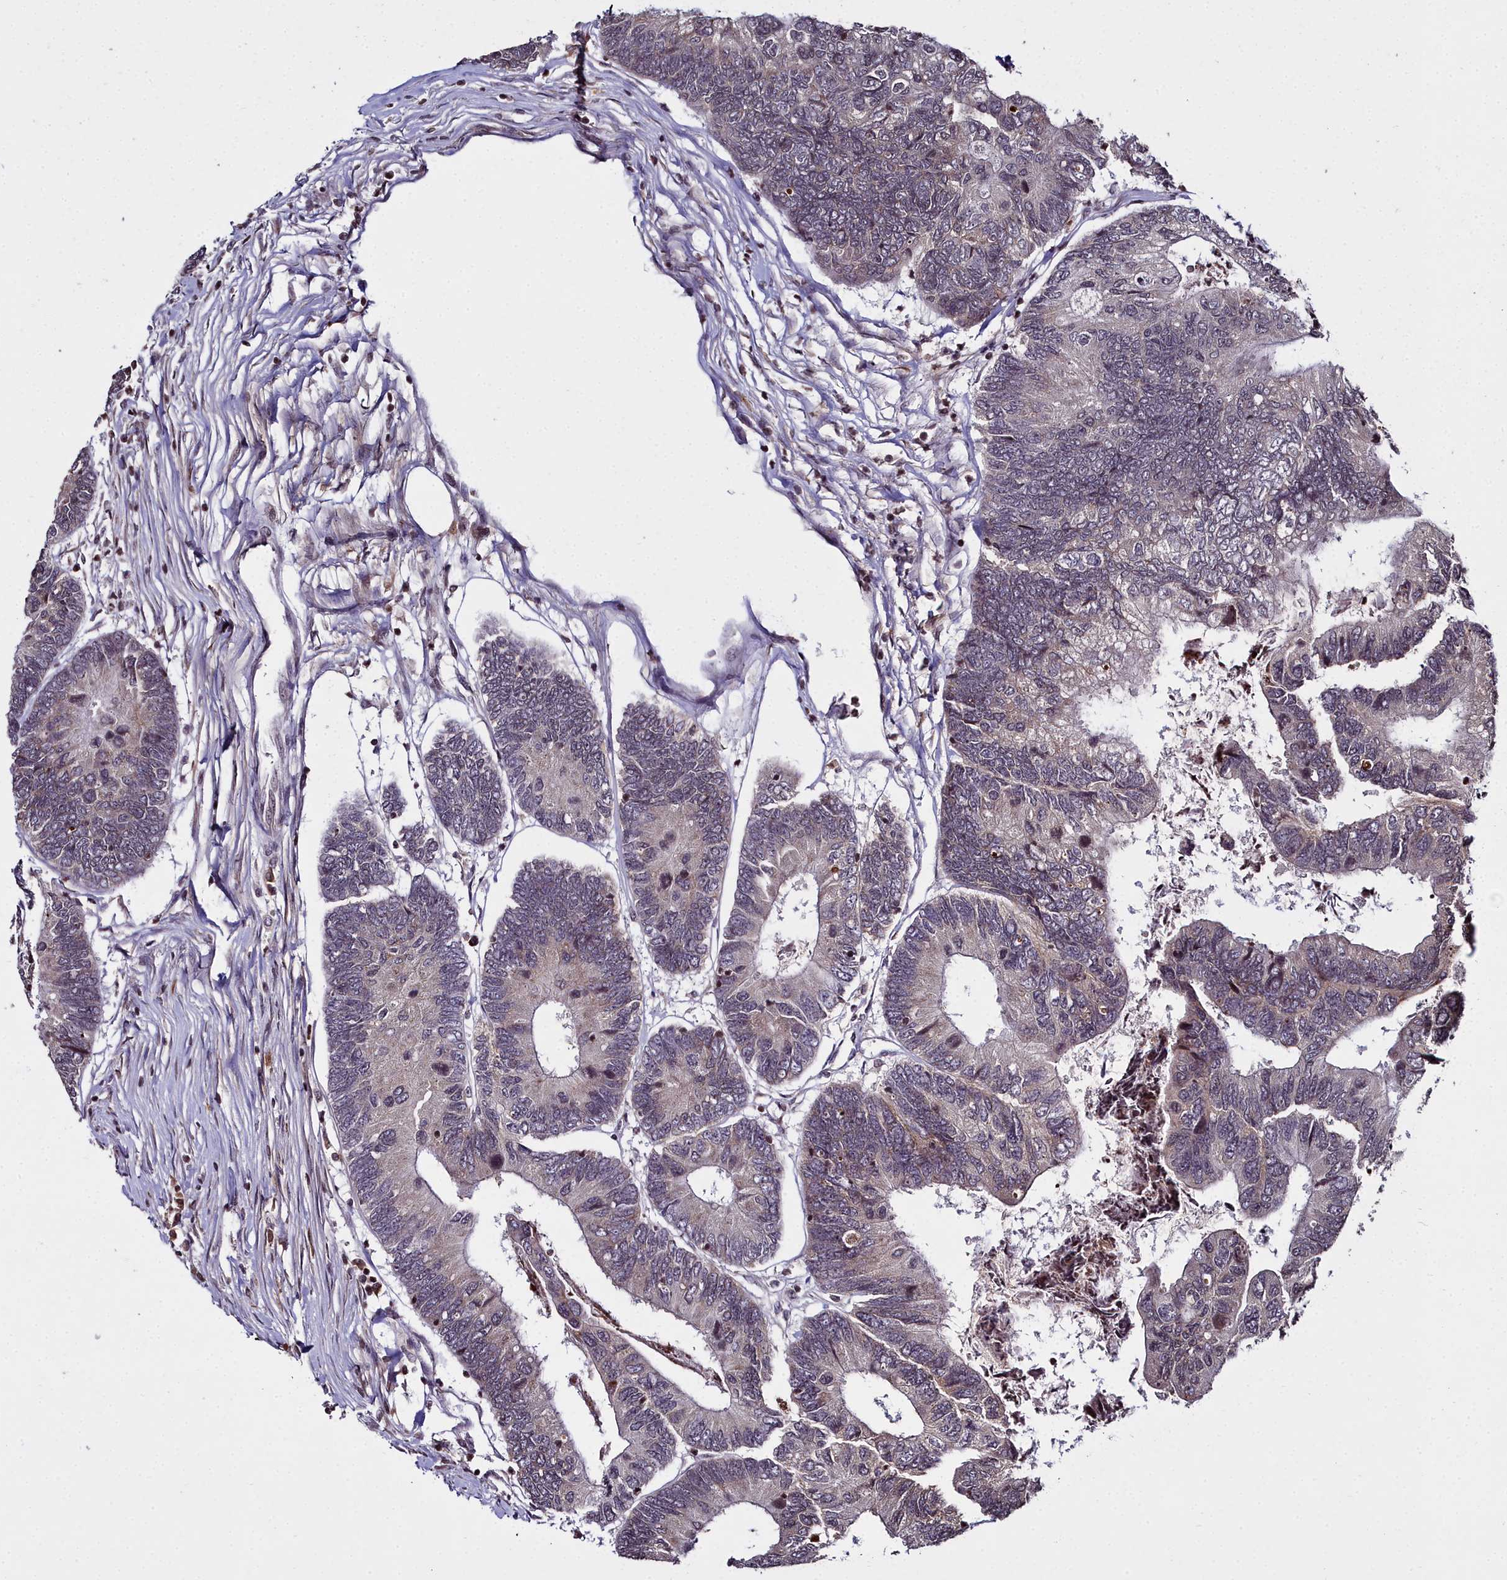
{"staining": {"intensity": "negative", "quantity": "none", "location": "none"}, "tissue": "colorectal cancer", "cell_type": "Tumor cells", "image_type": "cancer", "snomed": [{"axis": "morphology", "description": "Adenocarcinoma, NOS"}, {"axis": "topography", "description": "Colon"}], "caption": "A micrograph of colorectal cancer stained for a protein displays no brown staining in tumor cells.", "gene": "FZD4", "patient": {"sex": "female", "age": 67}}